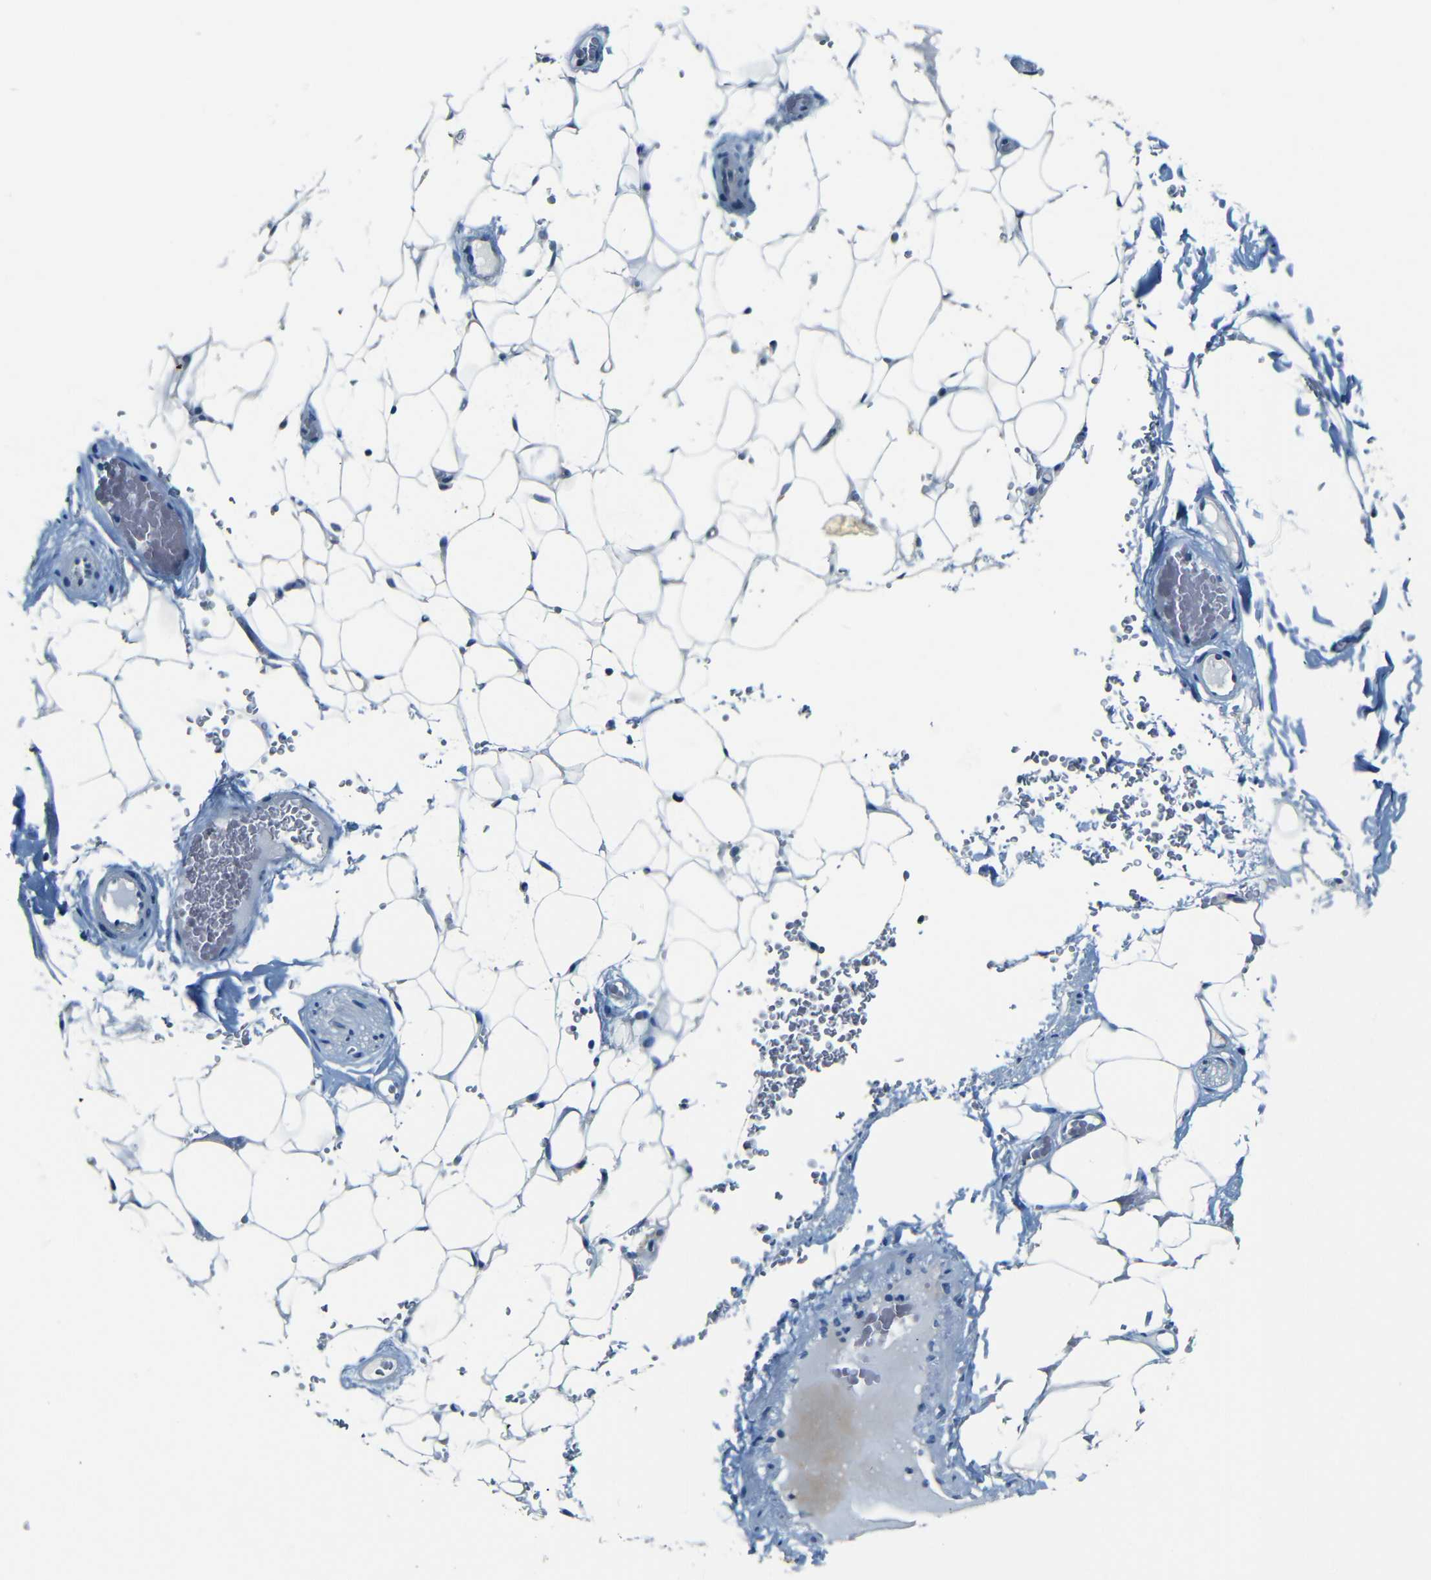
{"staining": {"intensity": "negative", "quantity": "none", "location": "none"}, "tissue": "adipose tissue", "cell_type": "Adipocytes", "image_type": "normal", "snomed": [{"axis": "morphology", "description": "Normal tissue, NOS"}, {"axis": "topography", "description": "Peripheral nerve tissue"}], "caption": "The immunohistochemistry (IHC) histopathology image has no significant positivity in adipocytes of adipose tissue. Nuclei are stained in blue.", "gene": "ZMAT1", "patient": {"sex": "male", "age": 70}}